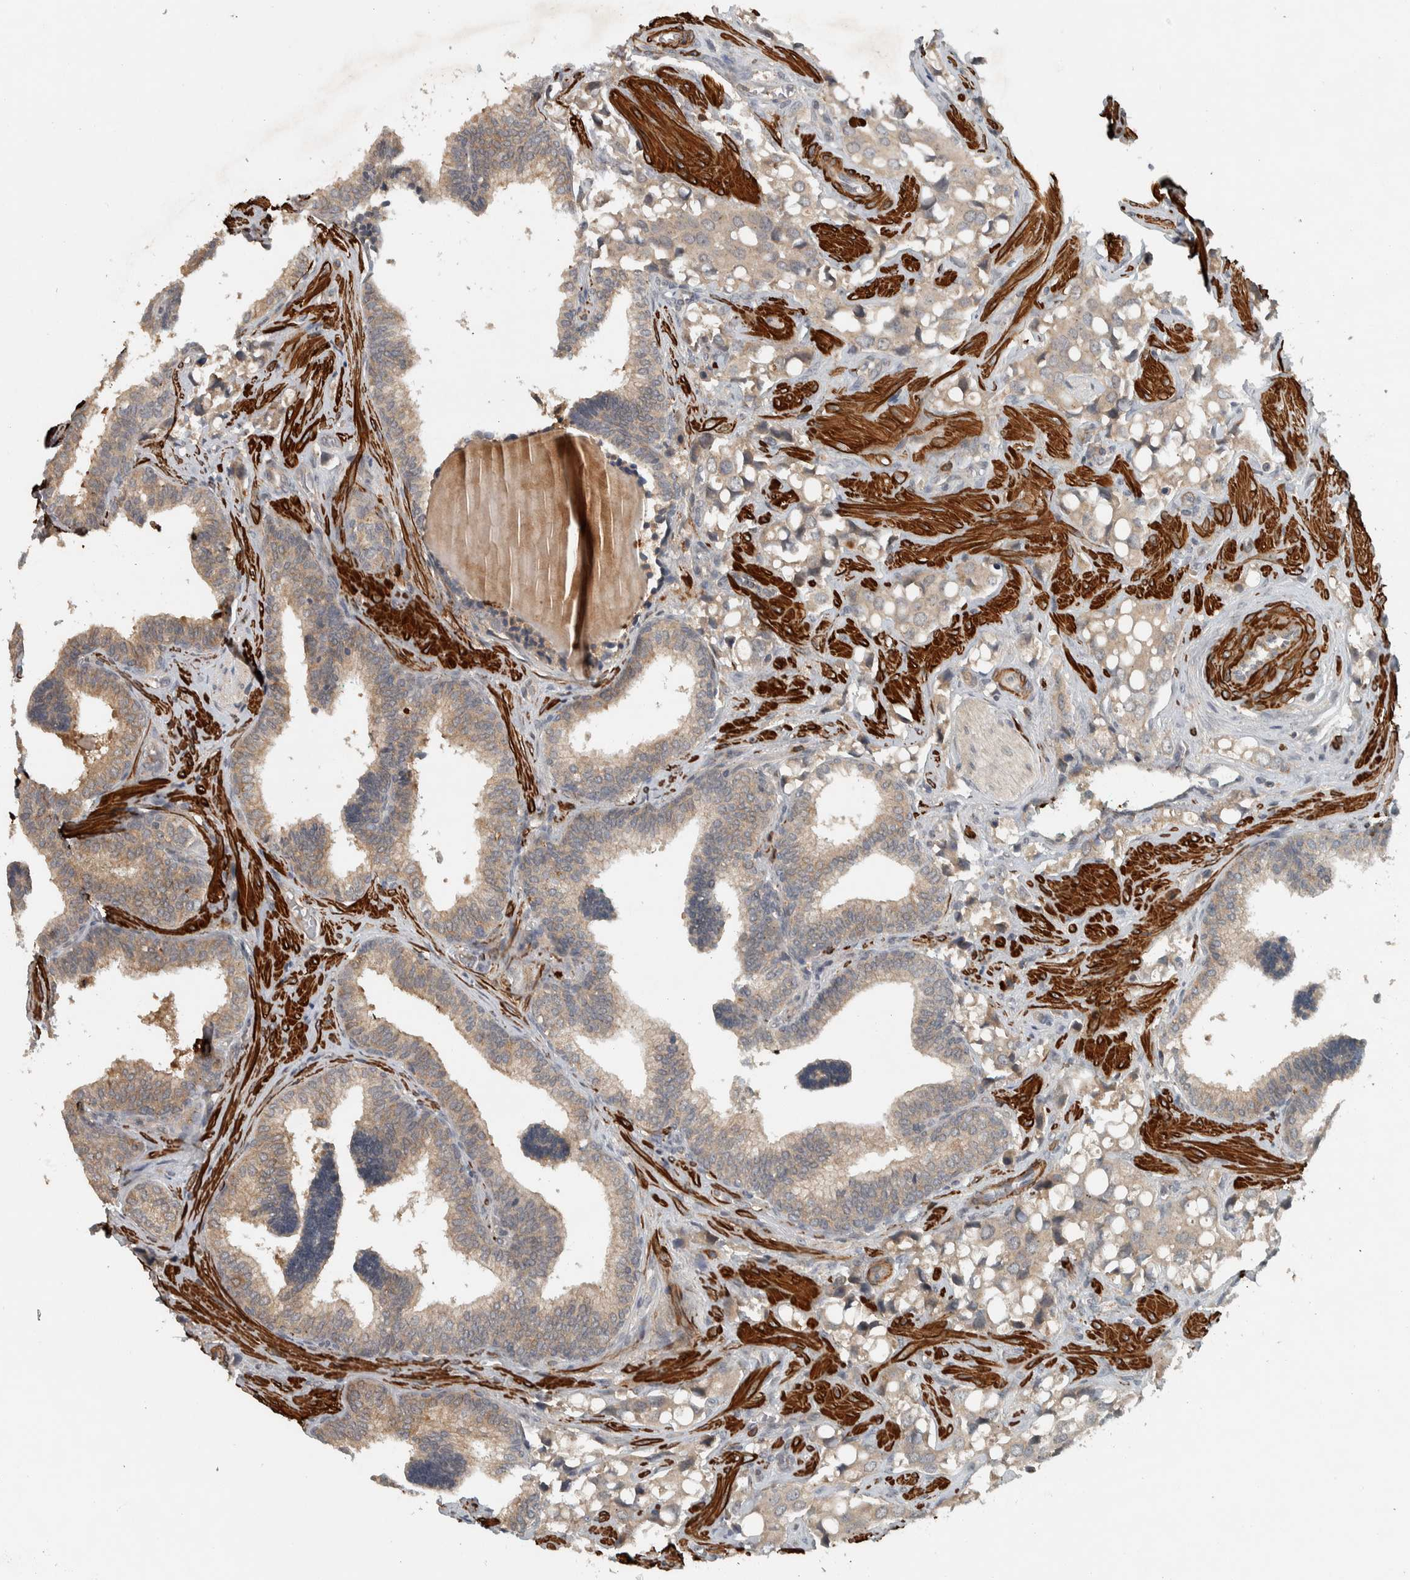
{"staining": {"intensity": "weak", "quantity": ">75%", "location": "cytoplasmic/membranous"}, "tissue": "prostate cancer", "cell_type": "Tumor cells", "image_type": "cancer", "snomed": [{"axis": "morphology", "description": "Adenocarcinoma, High grade"}, {"axis": "topography", "description": "Prostate"}], "caption": "Weak cytoplasmic/membranous expression for a protein is present in approximately >75% of tumor cells of prostate cancer using immunohistochemistry.", "gene": "LBHD1", "patient": {"sex": "male", "age": 52}}